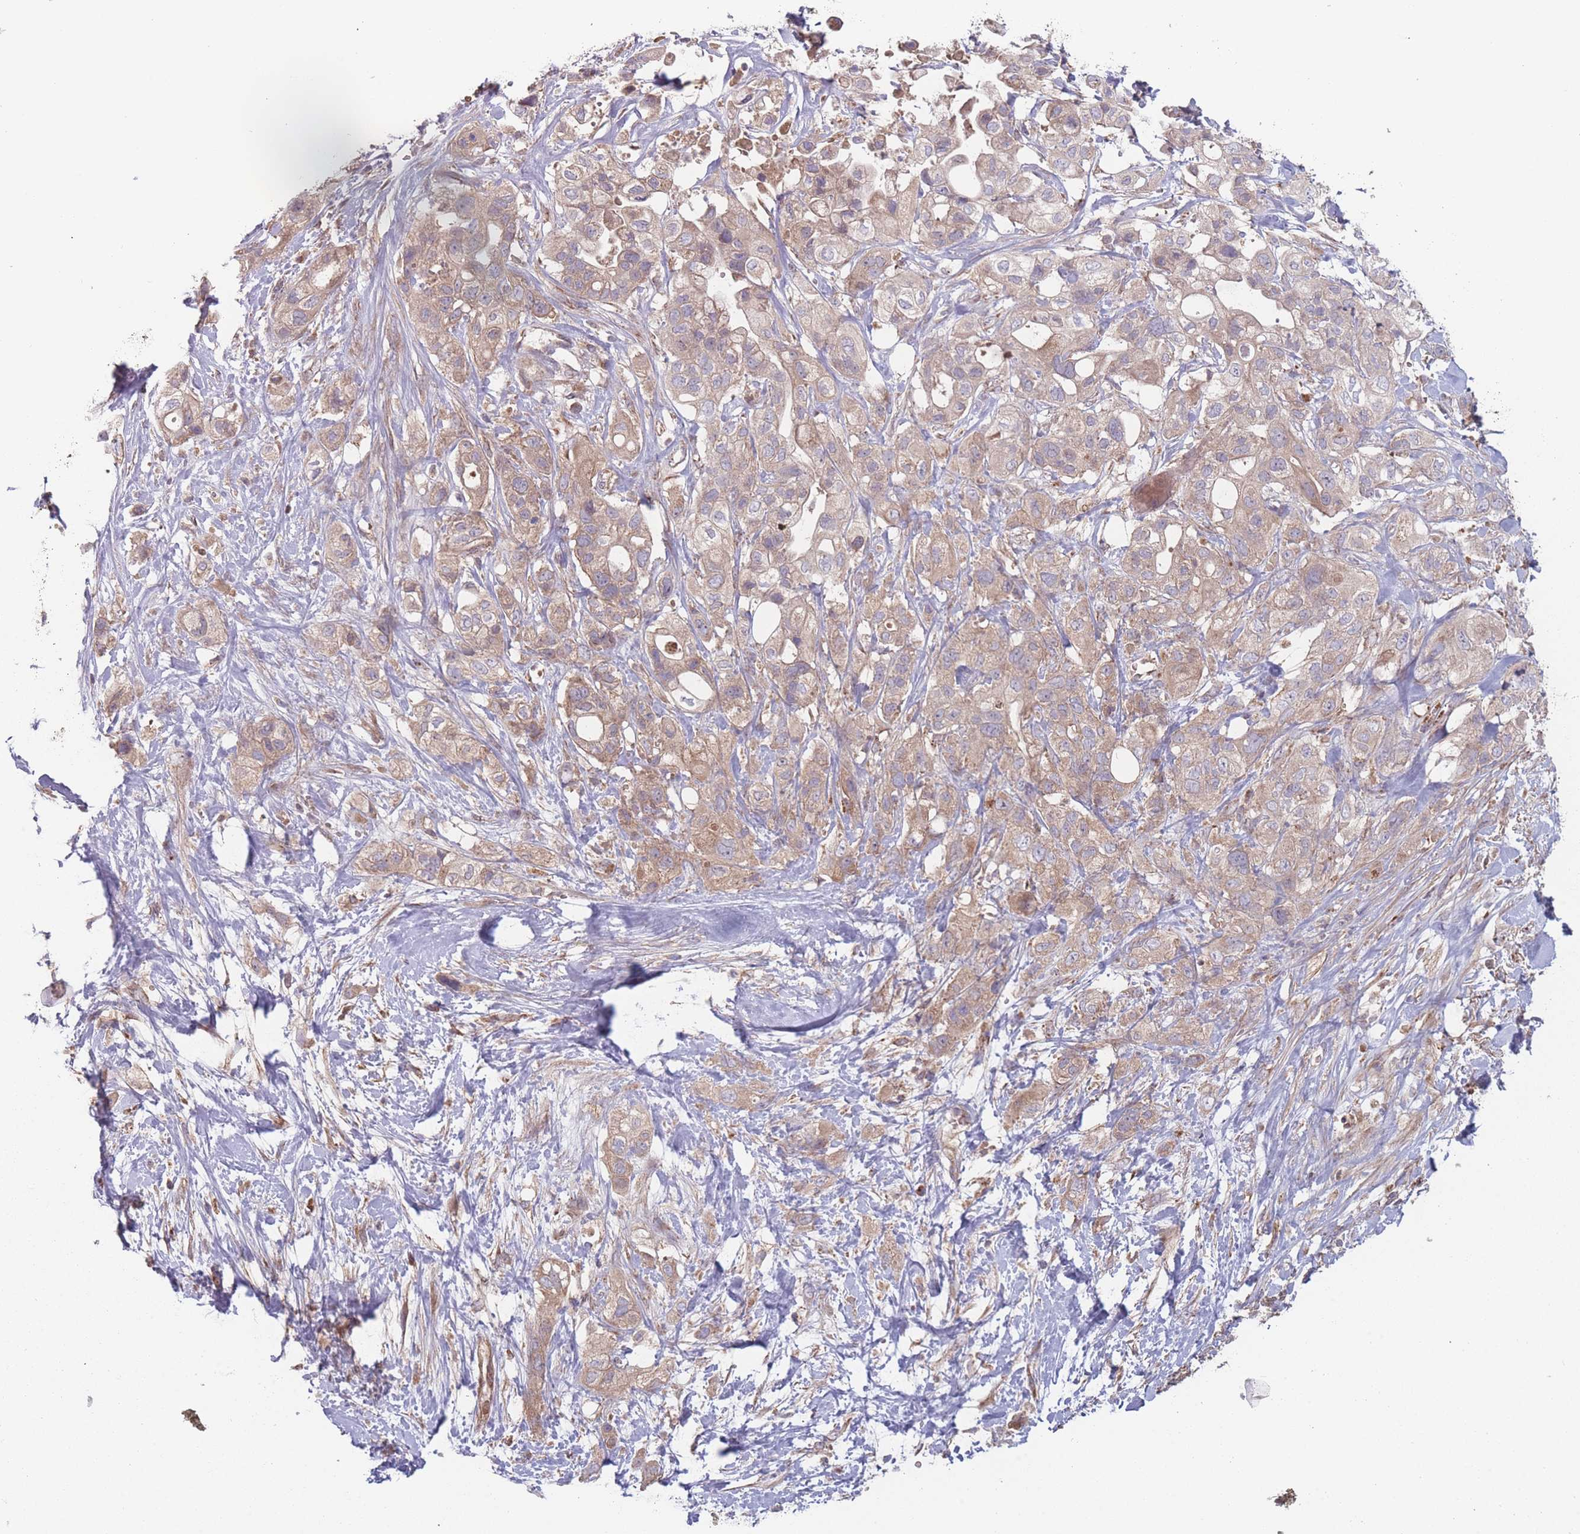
{"staining": {"intensity": "weak", "quantity": ">75%", "location": "cytoplasmic/membranous"}, "tissue": "pancreatic cancer", "cell_type": "Tumor cells", "image_type": "cancer", "snomed": [{"axis": "morphology", "description": "Adenocarcinoma, NOS"}, {"axis": "topography", "description": "Pancreas"}], "caption": "Immunohistochemistry (IHC) (DAB) staining of pancreatic adenocarcinoma displays weak cytoplasmic/membranous protein staining in about >75% of tumor cells.", "gene": "ATP5MG", "patient": {"sex": "male", "age": 44}}